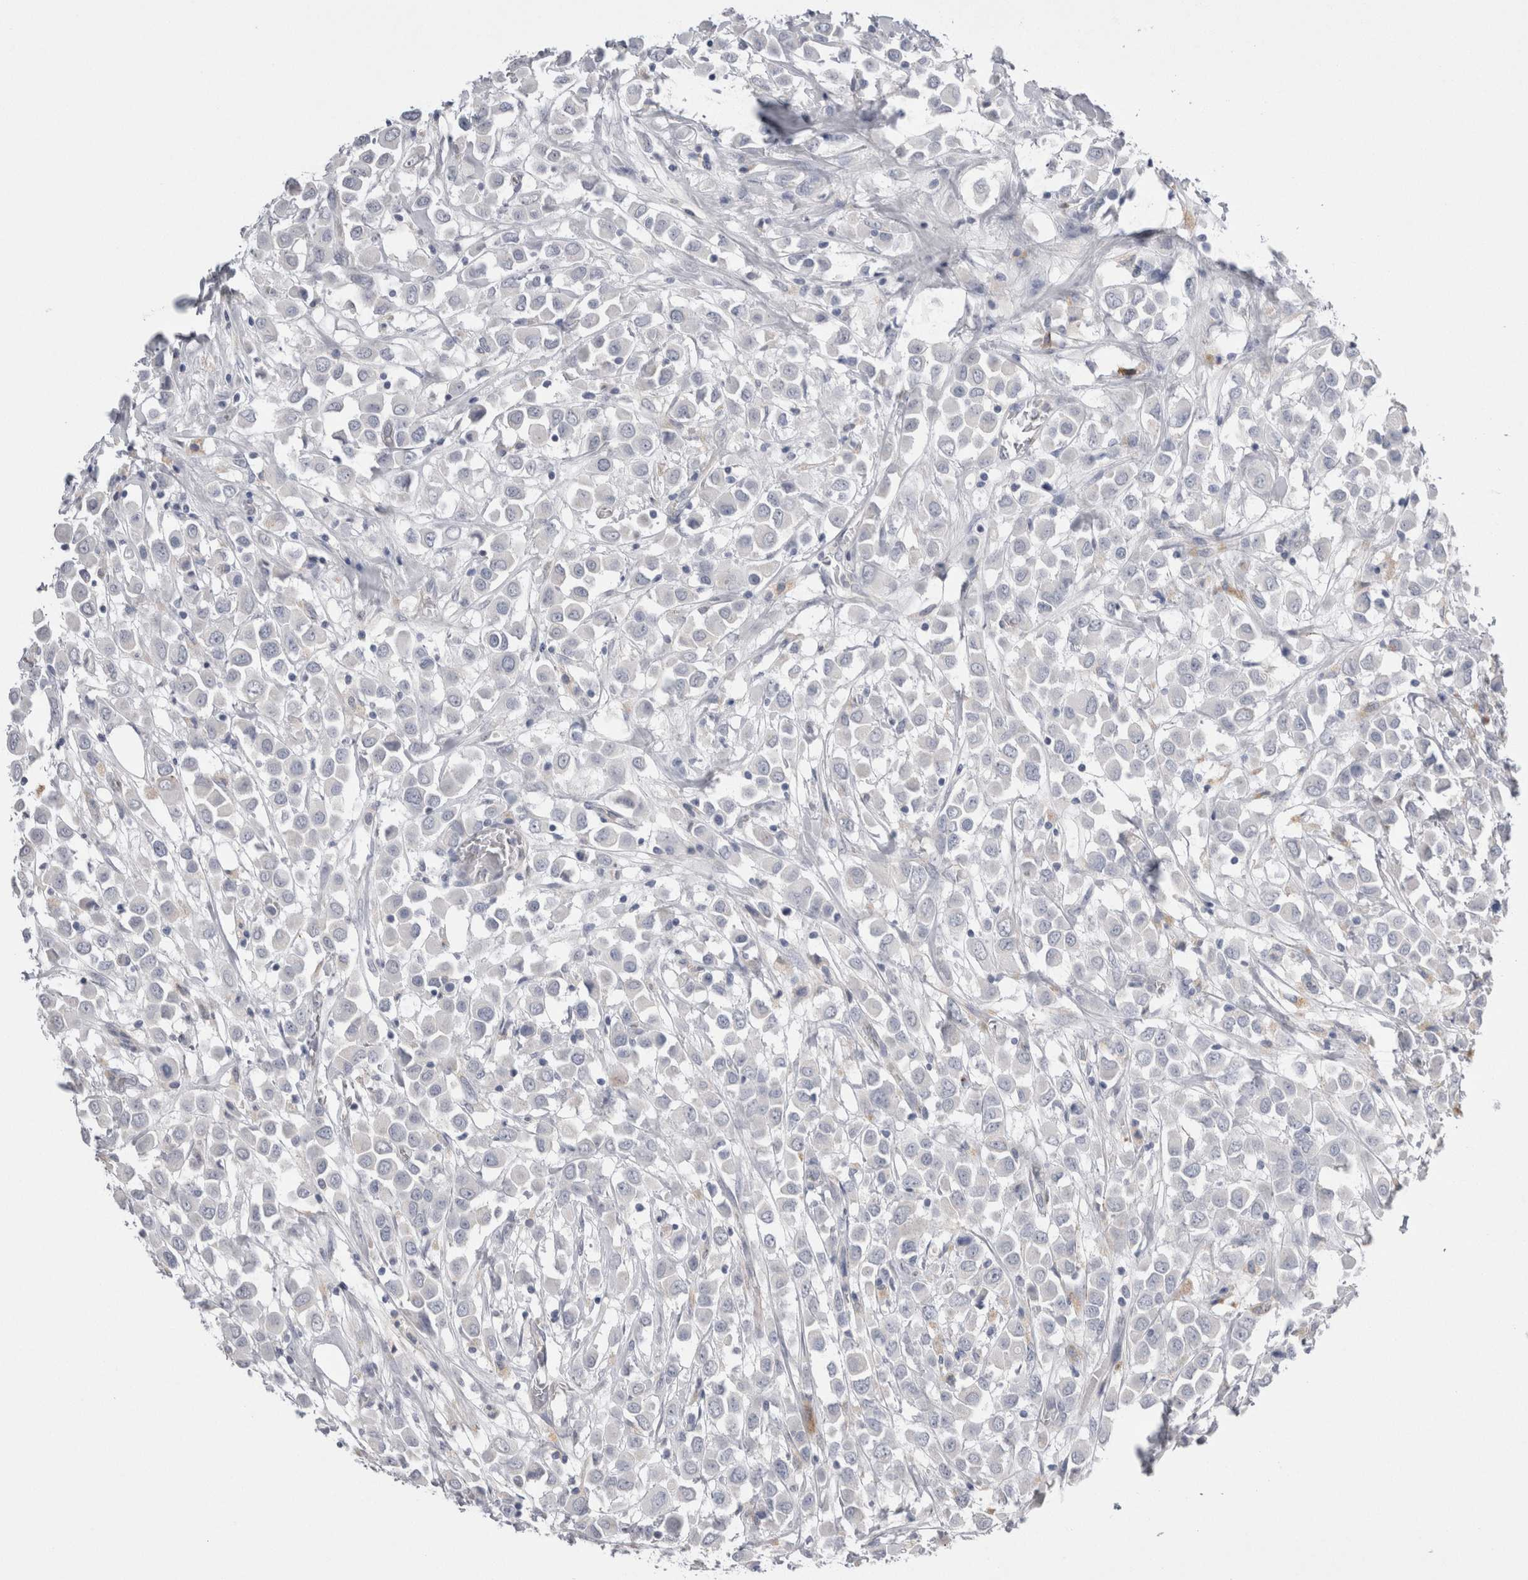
{"staining": {"intensity": "negative", "quantity": "none", "location": "none"}, "tissue": "breast cancer", "cell_type": "Tumor cells", "image_type": "cancer", "snomed": [{"axis": "morphology", "description": "Duct carcinoma"}, {"axis": "topography", "description": "Breast"}], "caption": "A micrograph of human breast cancer is negative for staining in tumor cells. (DAB IHC visualized using brightfield microscopy, high magnification).", "gene": "EPDR1", "patient": {"sex": "female", "age": 61}}